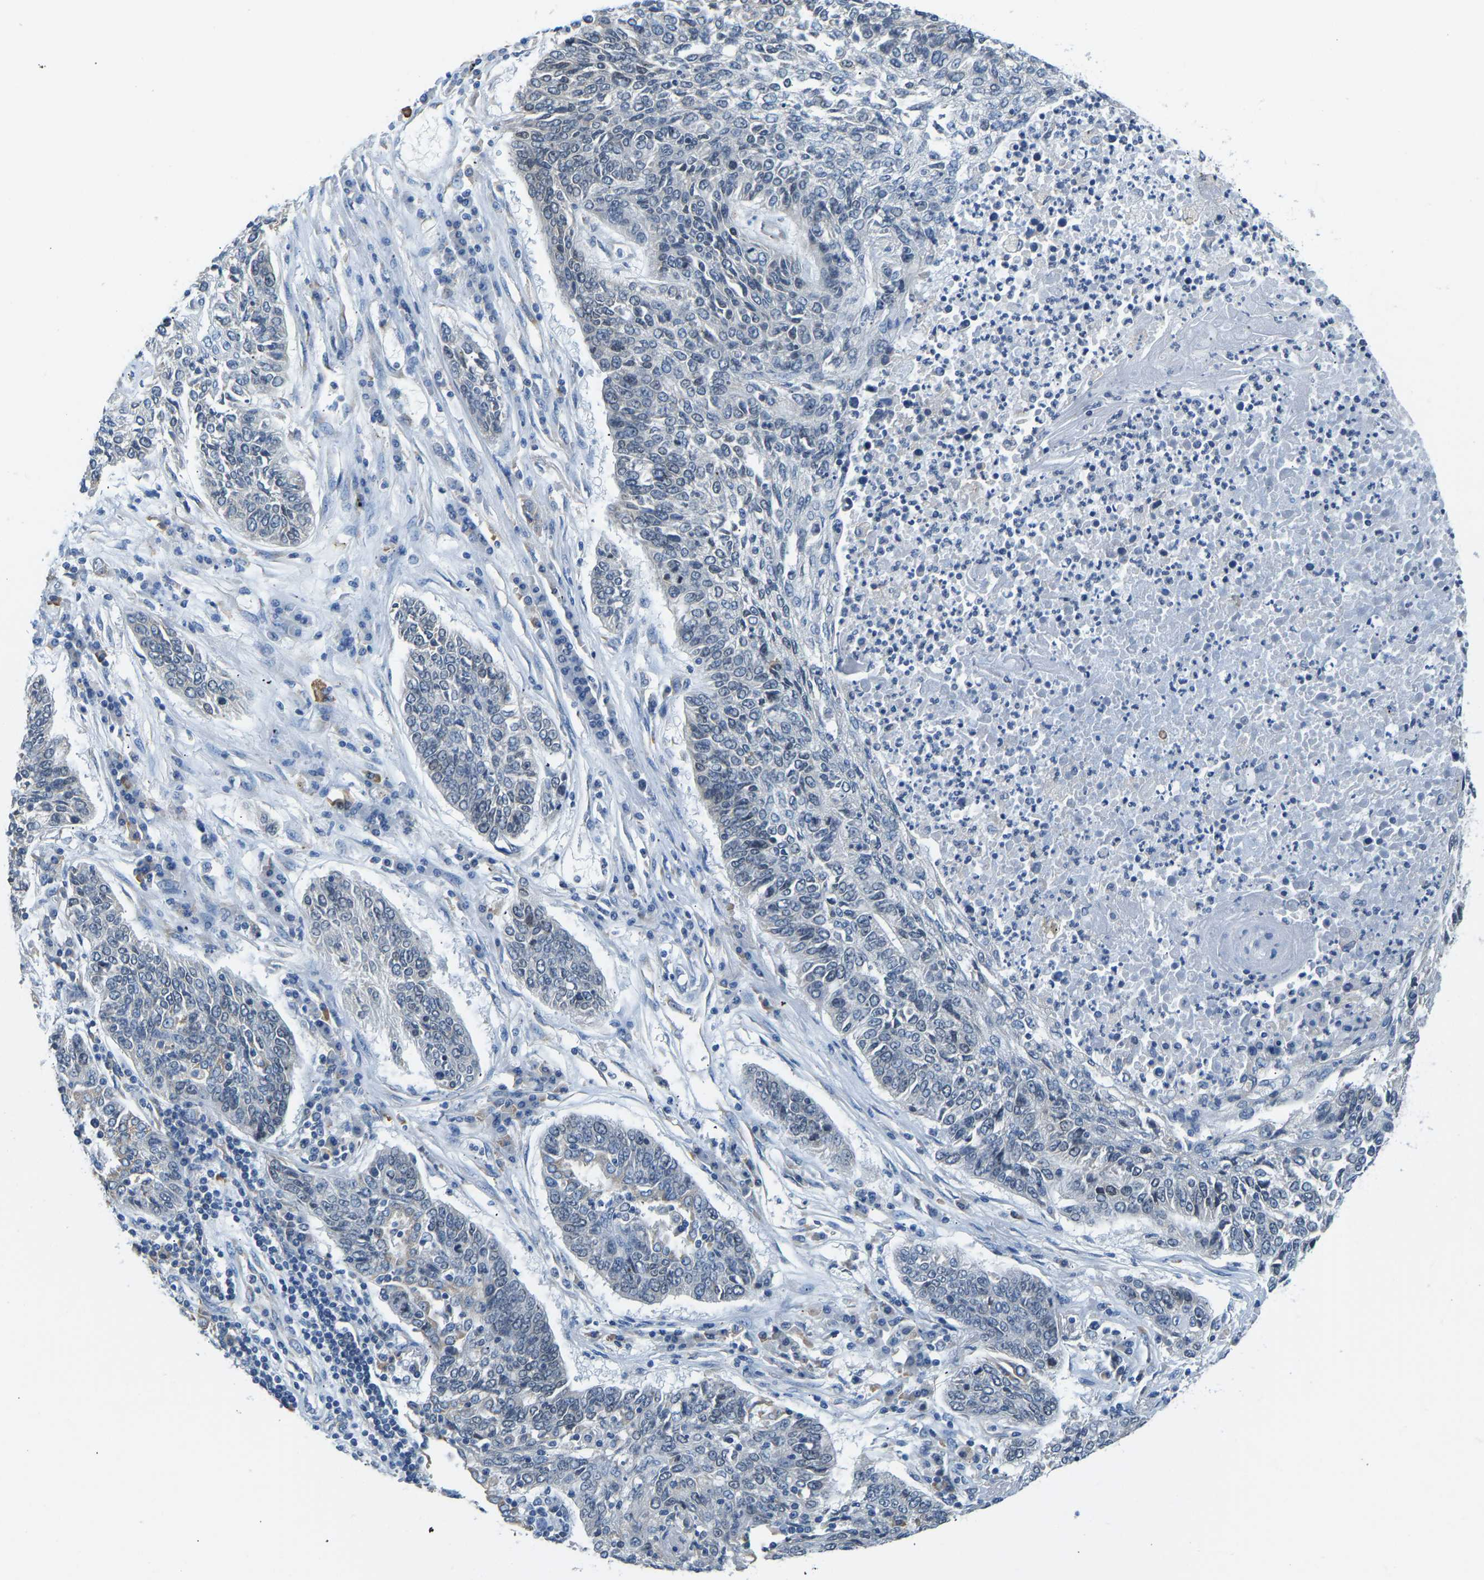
{"staining": {"intensity": "negative", "quantity": "none", "location": "none"}, "tissue": "lung cancer", "cell_type": "Tumor cells", "image_type": "cancer", "snomed": [{"axis": "morphology", "description": "Normal tissue, NOS"}, {"axis": "morphology", "description": "Squamous cell carcinoma, NOS"}, {"axis": "topography", "description": "Cartilage tissue"}, {"axis": "topography", "description": "Bronchus"}, {"axis": "topography", "description": "Lung"}], "caption": "IHC micrograph of lung cancer (squamous cell carcinoma) stained for a protein (brown), which demonstrates no expression in tumor cells. Brightfield microscopy of immunohistochemistry (IHC) stained with DAB (brown) and hematoxylin (blue), captured at high magnification.", "gene": "VRK1", "patient": {"sex": "female", "age": 49}}